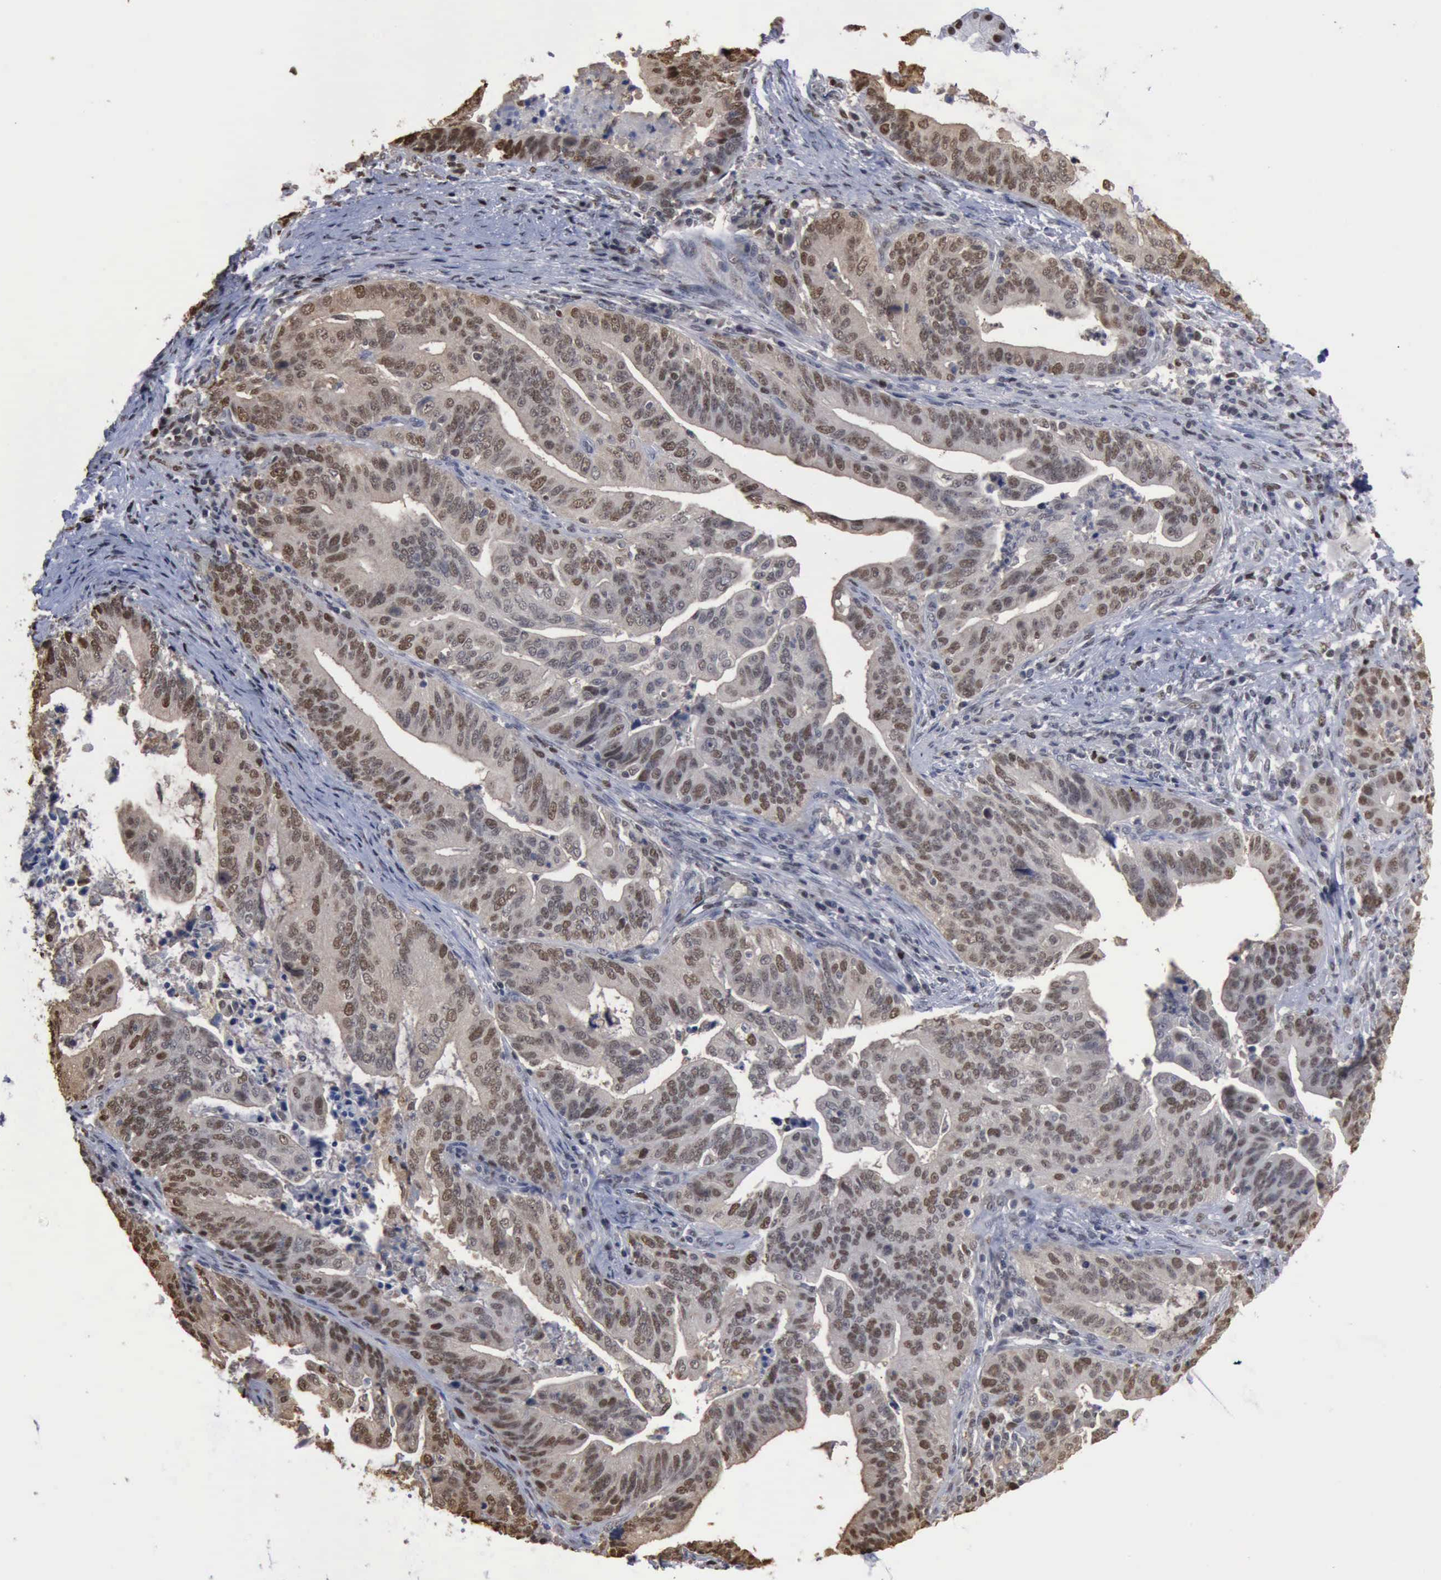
{"staining": {"intensity": "weak", "quantity": "25%-75%", "location": "nuclear"}, "tissue": "stomach cancer", "cell_type": "Tumor cells", "image_type": "cancer", "snomed": [{"axis": "morphology", "description": "Adenocarcinoma, NOS"}, {"axis": "topography", "description": "Stomach, upper"}], "caption": "Immunohistochemistry (IHC) staining of adenocarcinoma (stomach), which exhibits low levels of weak nuclear expression in approximately 25%-75% of tumor cells indicating weak nuclear protein positivity. The staining was performed using DAB (brown) for protein detection and nuclei were counterstained in hematoxylin (blue).", "gene": "PCNA", "patient": {"sex": "female", "age": 50}}